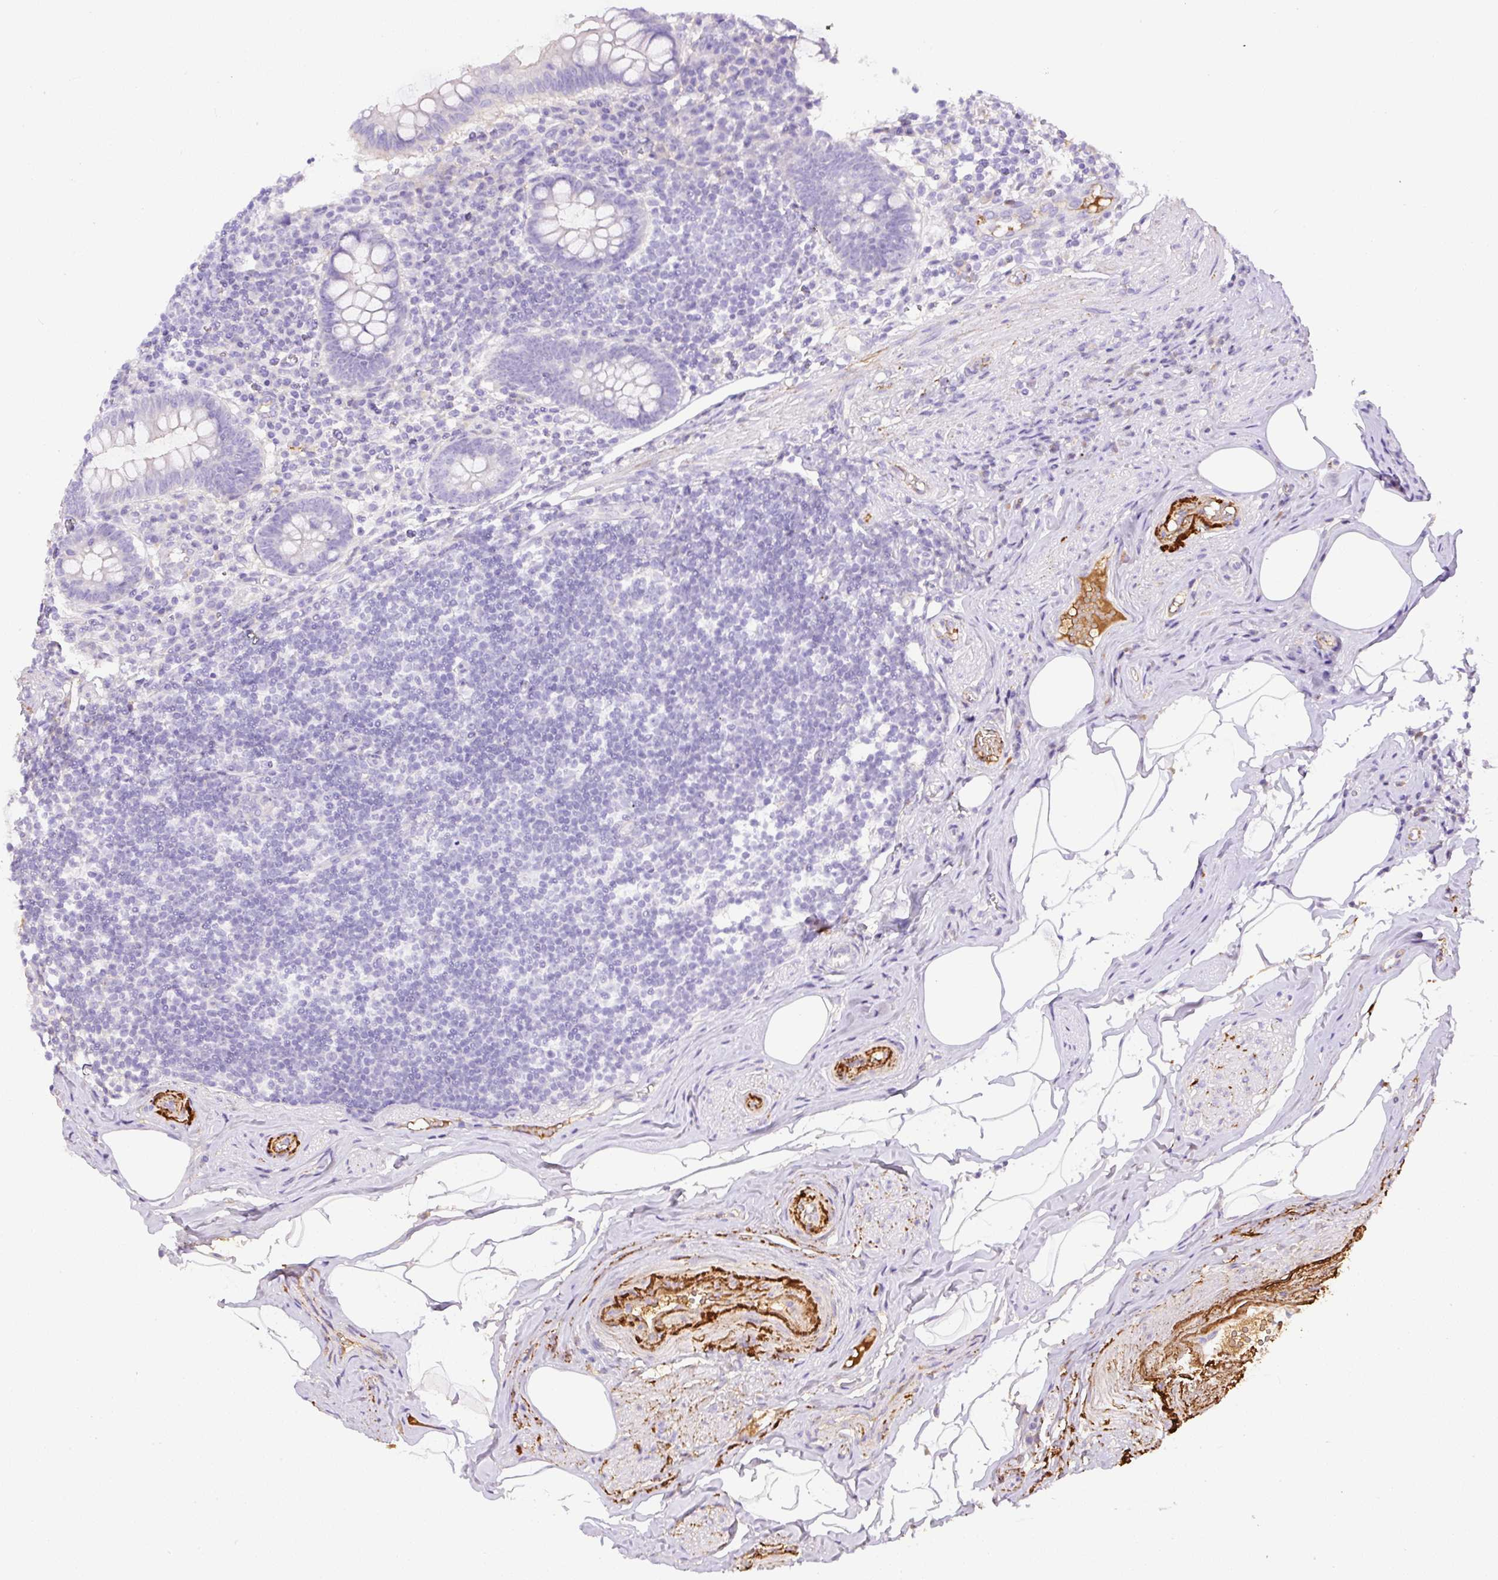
{"staining": {"intensity": "negative", "quantity": "none", "location": "none"}, "tissue": "appendix", "cell_type": "Glandular cells", "image_type": "normal", "snomed": [{"axis": "morphology", "description": "Normal tissue, NOS"}, {"axis": "topography", "description": "Appendix"}], "caption": "A photomicrograph of human appendix is negative for staining in glandular cells. Brightfield microscopy of immunohistochemistry (IHC) stained with DAB (3,3'-diaminobenzidine) (brown) and hematoxylin (blue), captured at high magnification.", "gene": "APCS", "patient": {"sex": "female", "age": 56}}